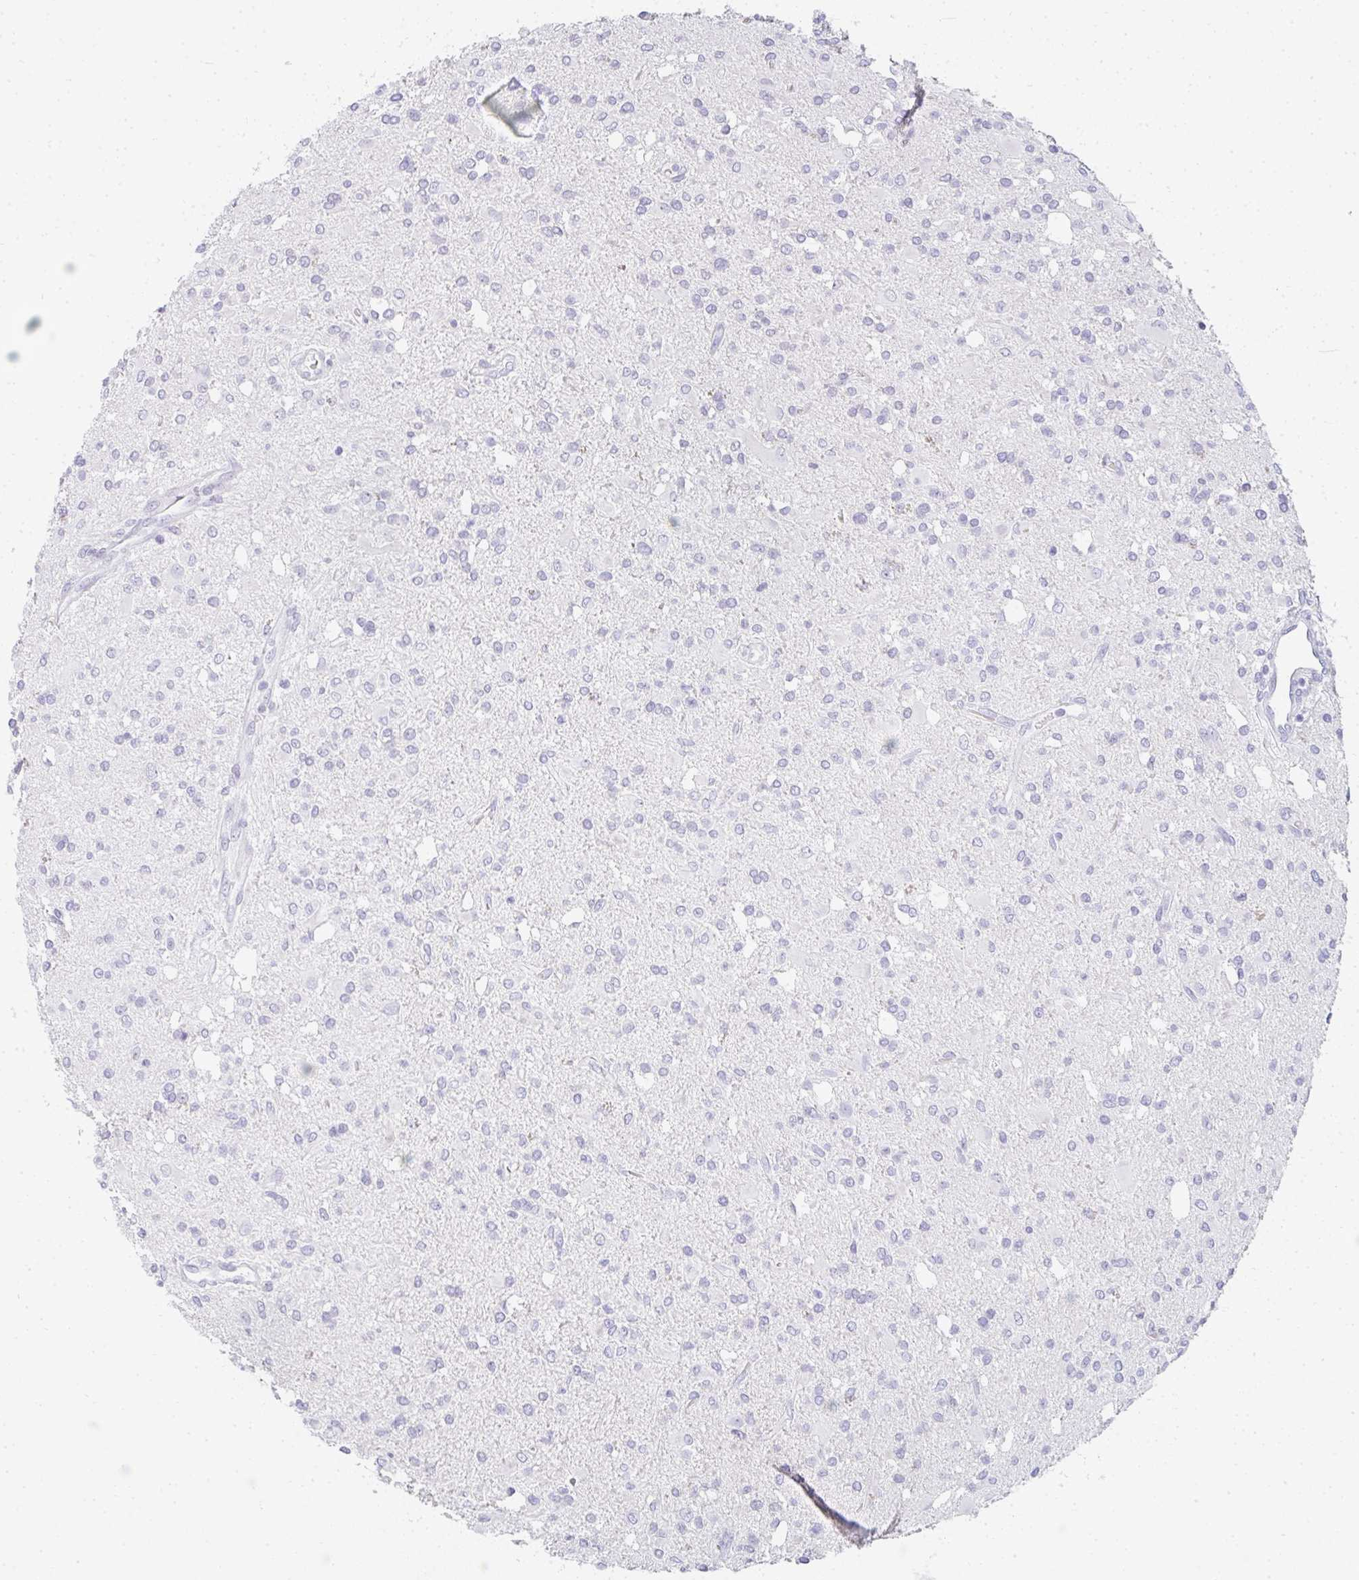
{"staining": {"intensity": "negative", "quantity": "none", "location": "none"}, "tissue": "glioma", "cell_type": "Tumor cells", "image_type": "cancer", "snomed": [{"axis": "morphology", "description": "Glioma, malignant, Low grade"}, {"axis": "topography", "description": "Brain"}], "caption": "A high-resolution image shows immunohistochemistry staining of malignant low-grade glioma, which demonstrates no significant staining in tumor cells.", "gene": "NEU2", "patient": {"sex": "female", "age": 33}}